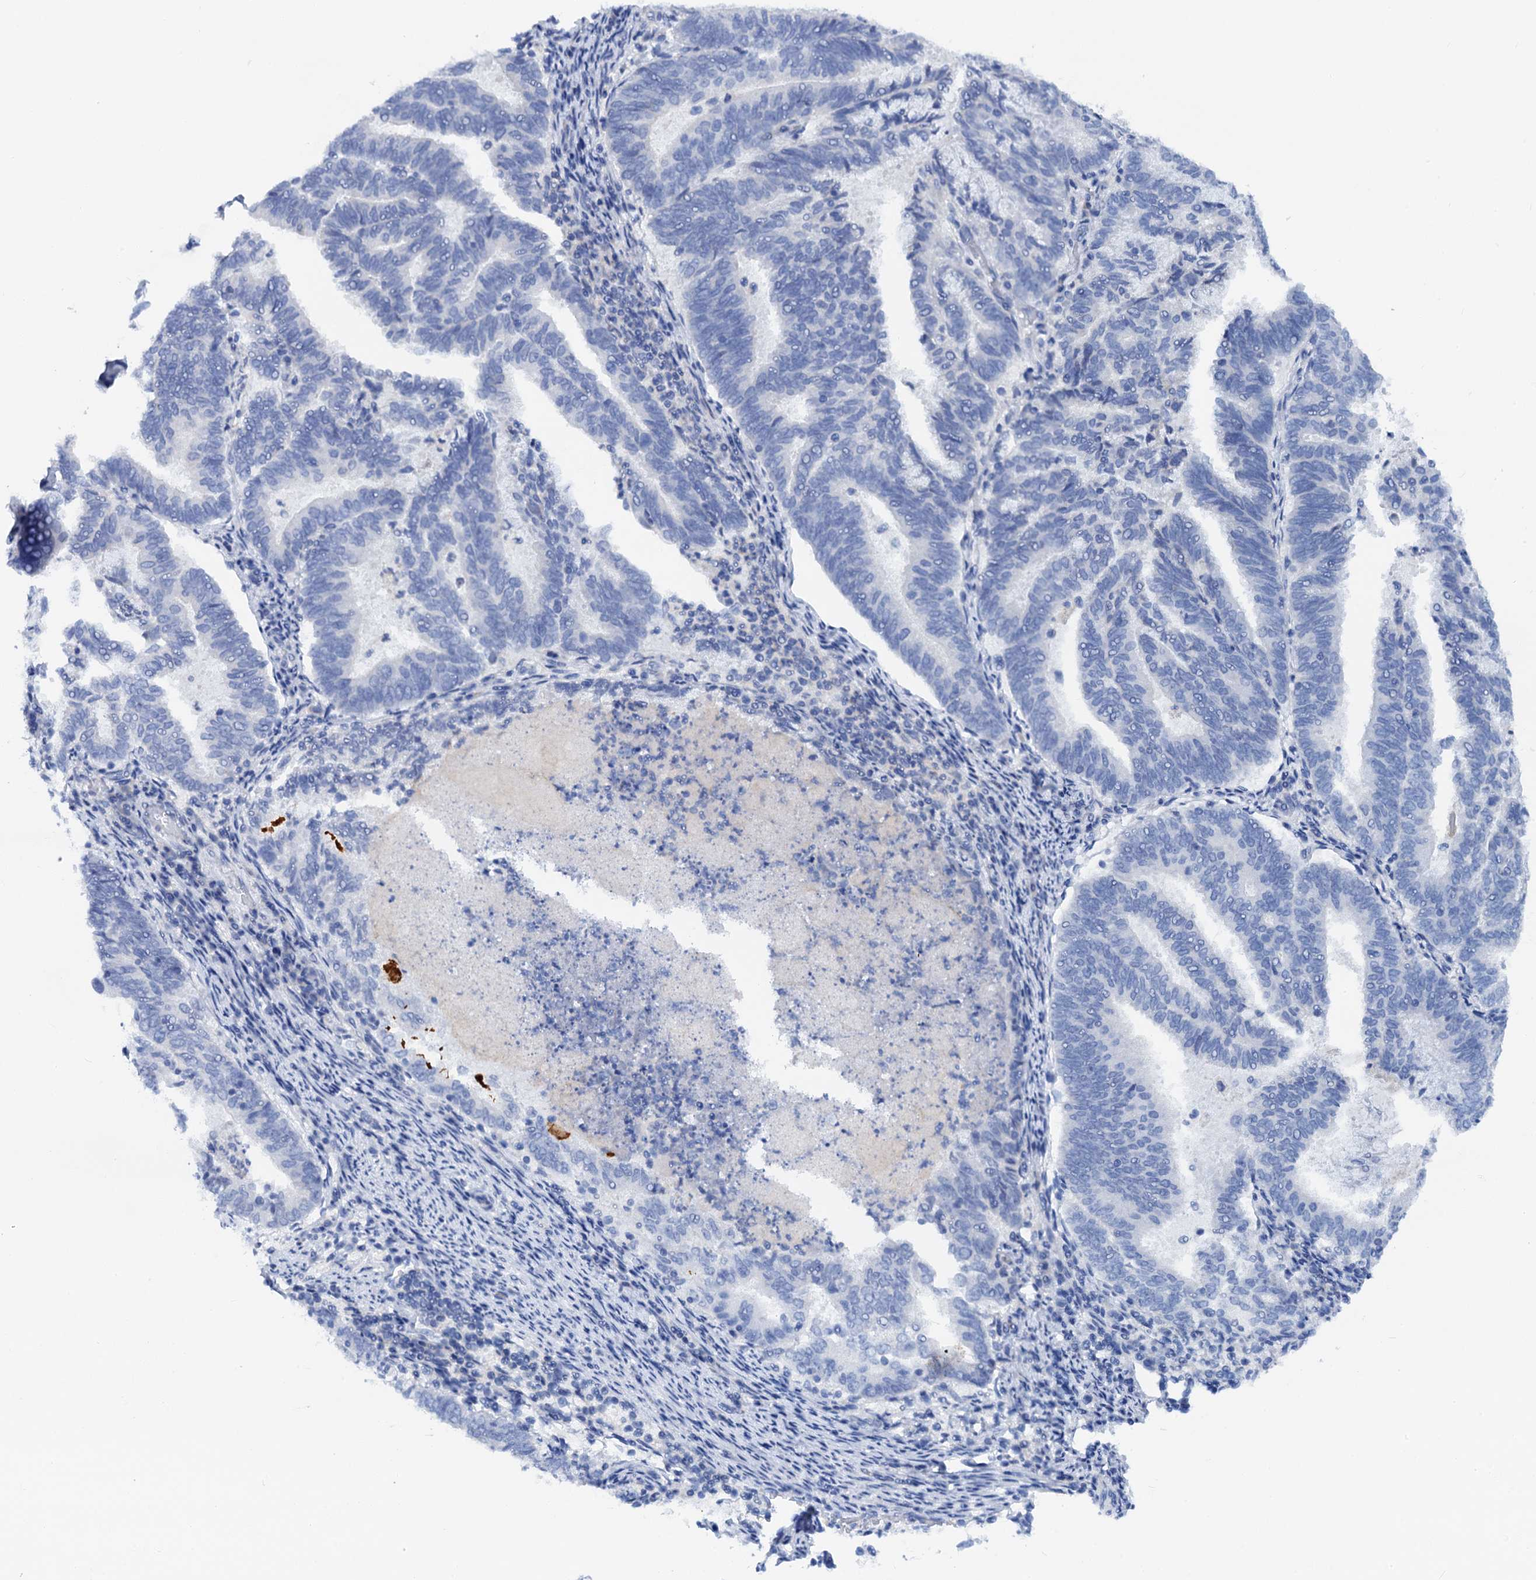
{"staining": {"intensity": "negative", "quantity": "none", "location": "none"}, "tissue": "endometrial cancer", "cell_type": "Tumor cells", "image_type": "cancer", "snomed": [{"axis": "morphology", "description": "Adenocarcinoma, NOS"}, {"axis": "topography", "description": "Endometrium"}], "caption": "Tumor cells show no significant protein expression in adenocarcinoma (endometrial).", "gene": "LYPD3", "patient": {"sex": "female", "age": 80}}